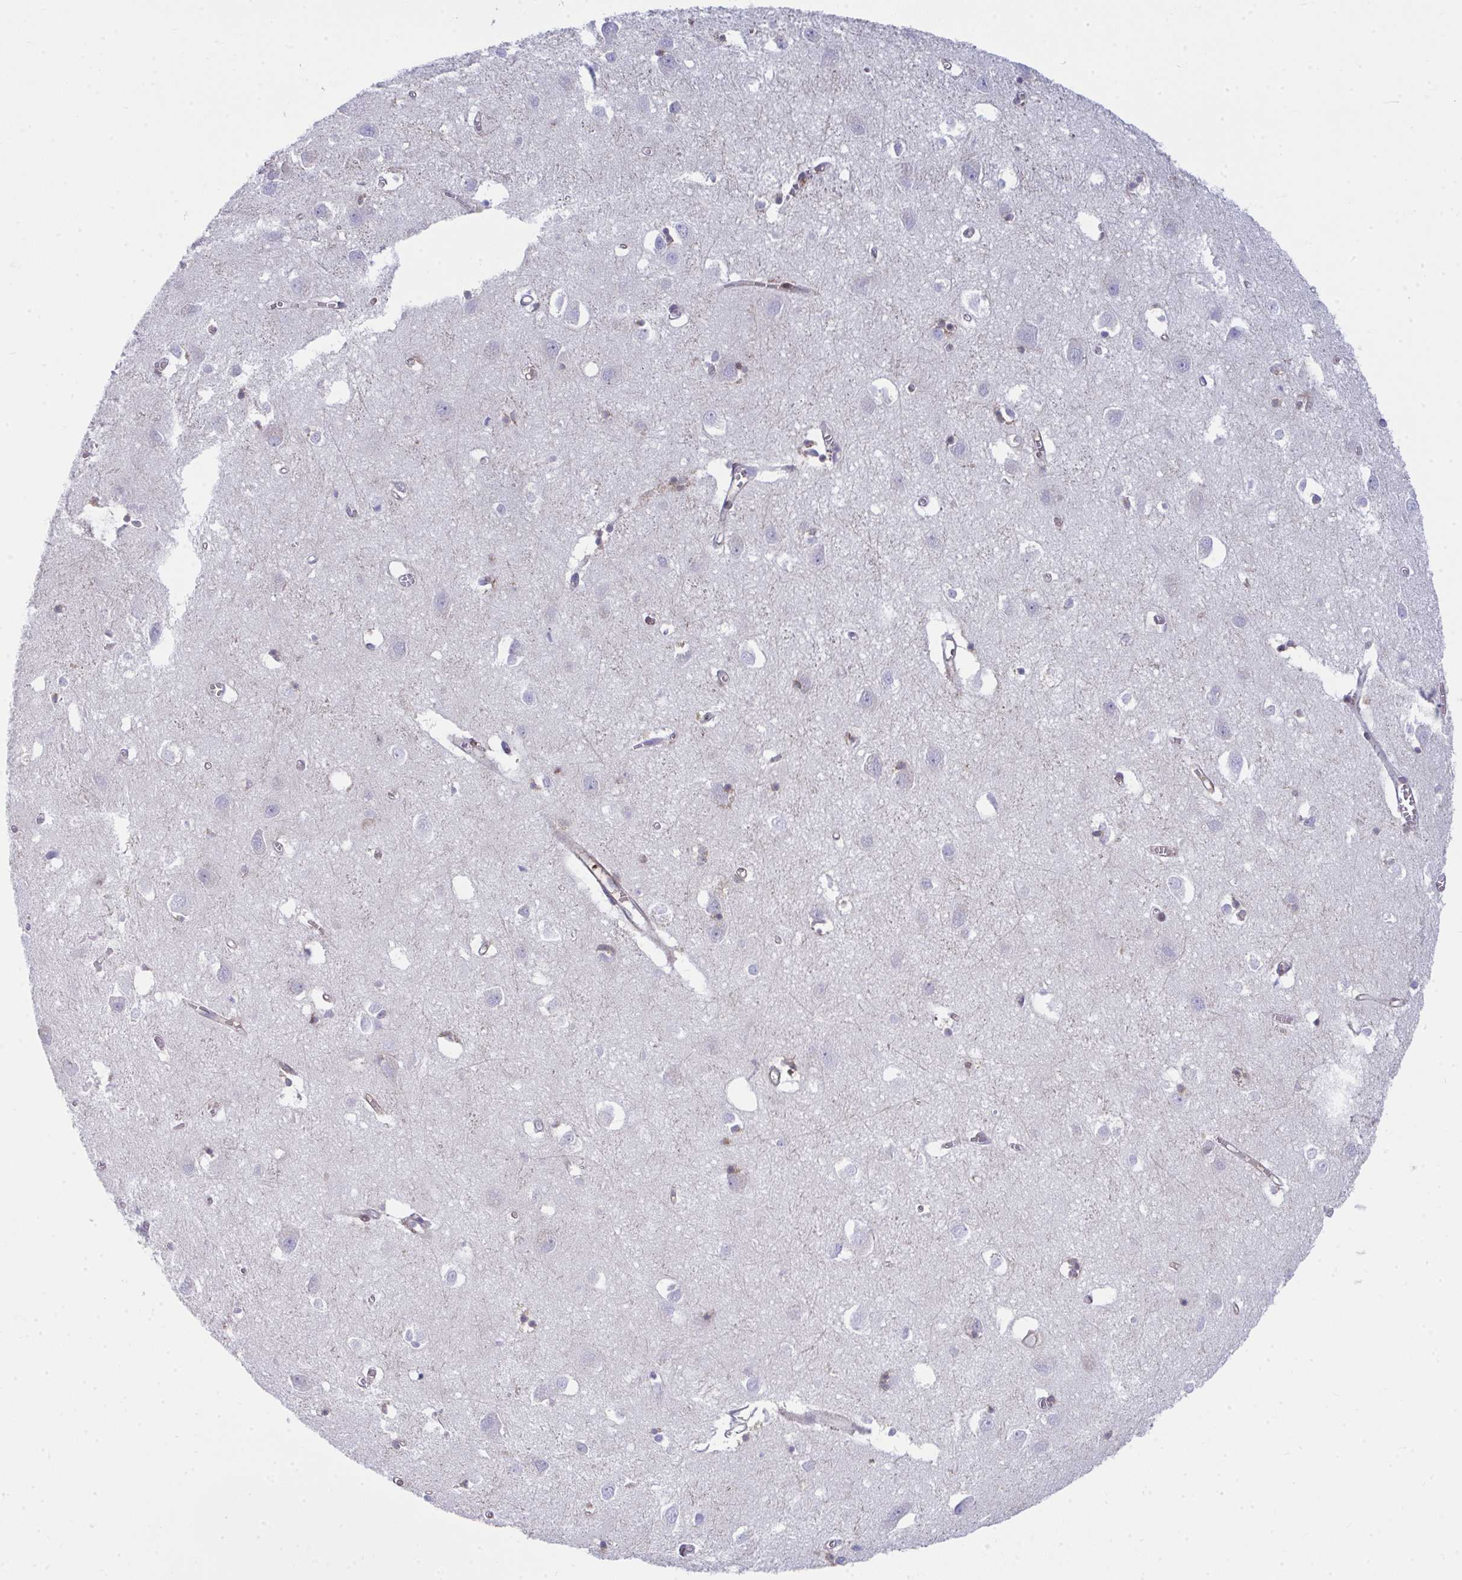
{"staining": {"intensity": "moderate", "quantity": "25%-75%", "location": "cytoplasmic/membranous"}, "tissue": "cerebral cortex", "cell_type": "Endothelial cells", "image_type": "normal", "snomed": [{"axis": "morphology", "description": "Normal tissue, NOS"}, {"axis": "topography", "description": "Cerebral cortex"}], "caption": "IHC (DAB (3,3'-diaminobenzidine)) staining of unremarkable human cerebral cortex shows moderate cytoplasmic/membranous protein staining in approximately 25%-75% of endothelial cells.", "gene": "GAB1", "patient": {"sex": "male", "age": 70}}